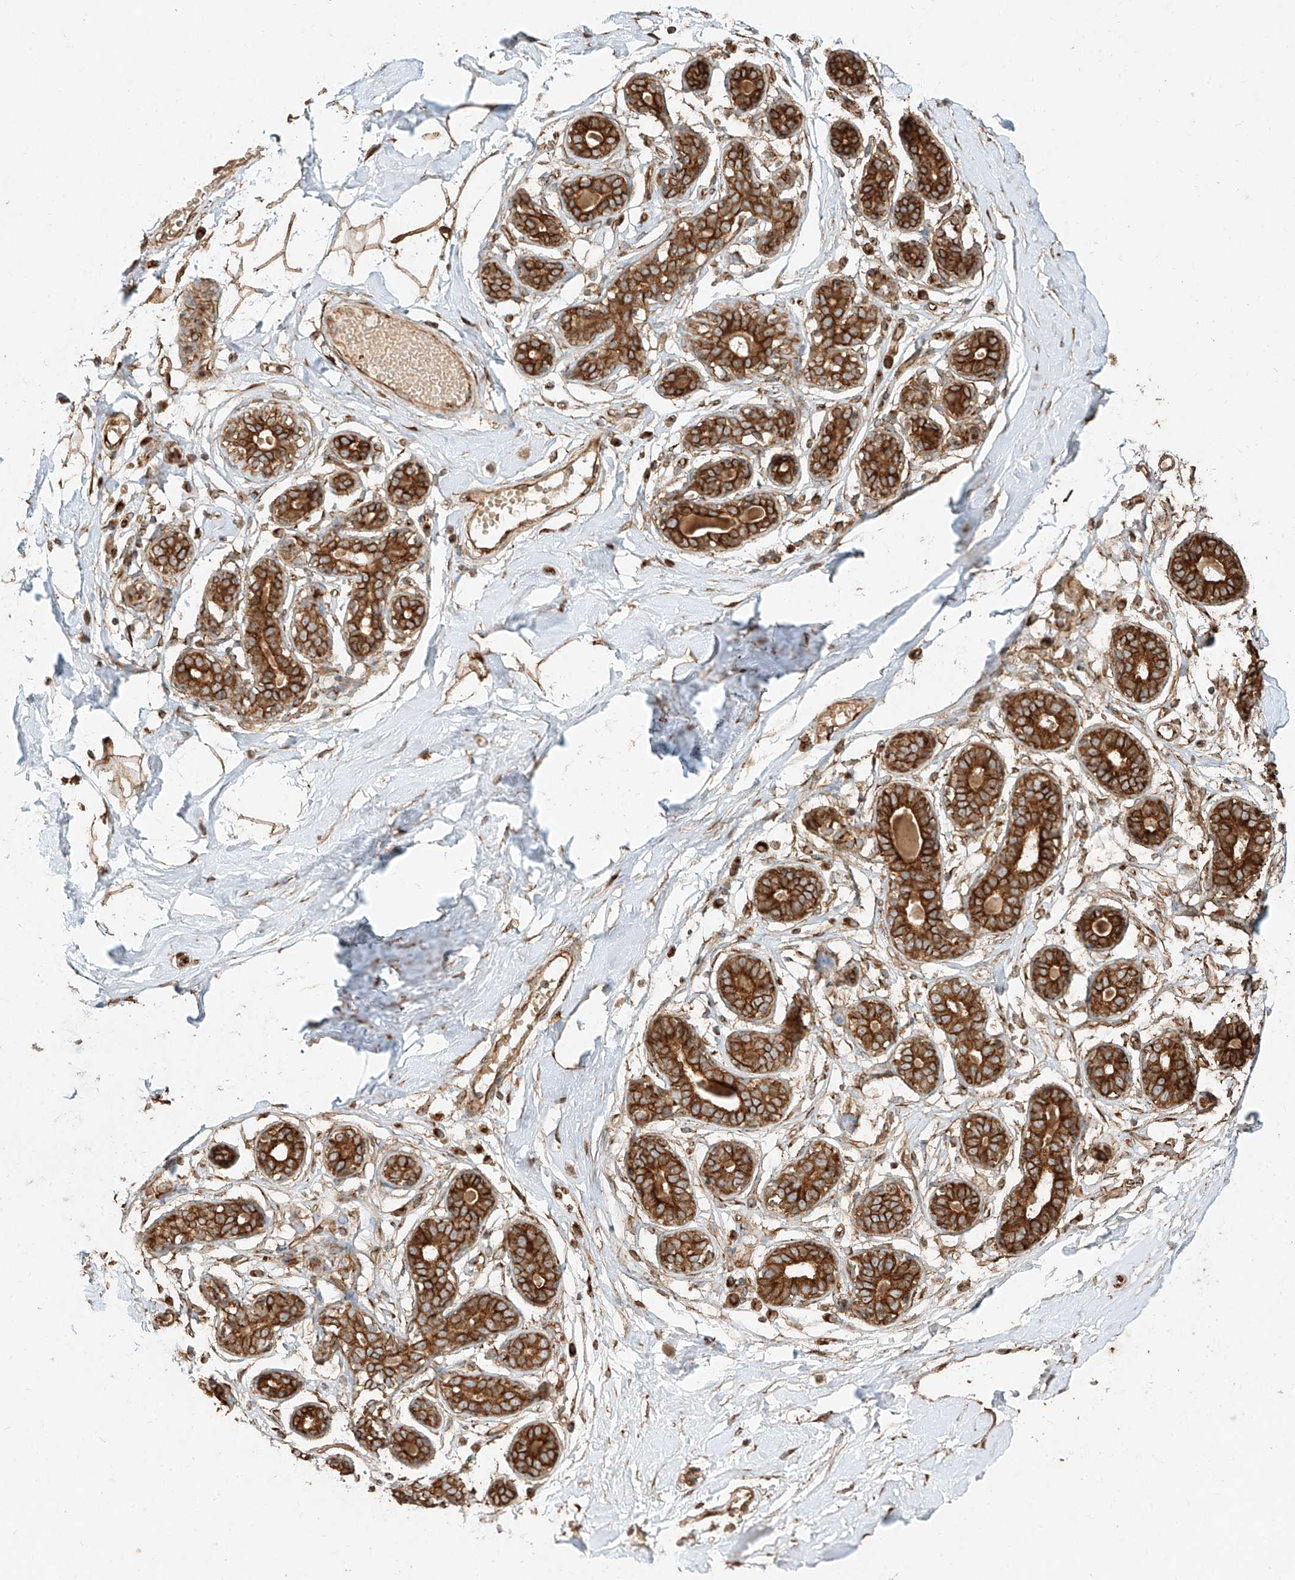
{"staining": {"intensity": "weak", "quantity": "25%-75%", "location": "cytoplasmic/membranous"}, "tissue": "breast", "cell_type": "Adipocytes", "image_type": "normal", "snomed": [{"axis": "morphology", "description": "Normal tissue, NOS"}, {"axis": "topography", "description": "Breast"}], "caption": "The photomicrograph displays a brown stain indicating the presence of a protein in the cytoplasmic/membranous of adipocytes in breast.", "gene": "EFNB1", "patient": {"sex": "female", "age": 23}}